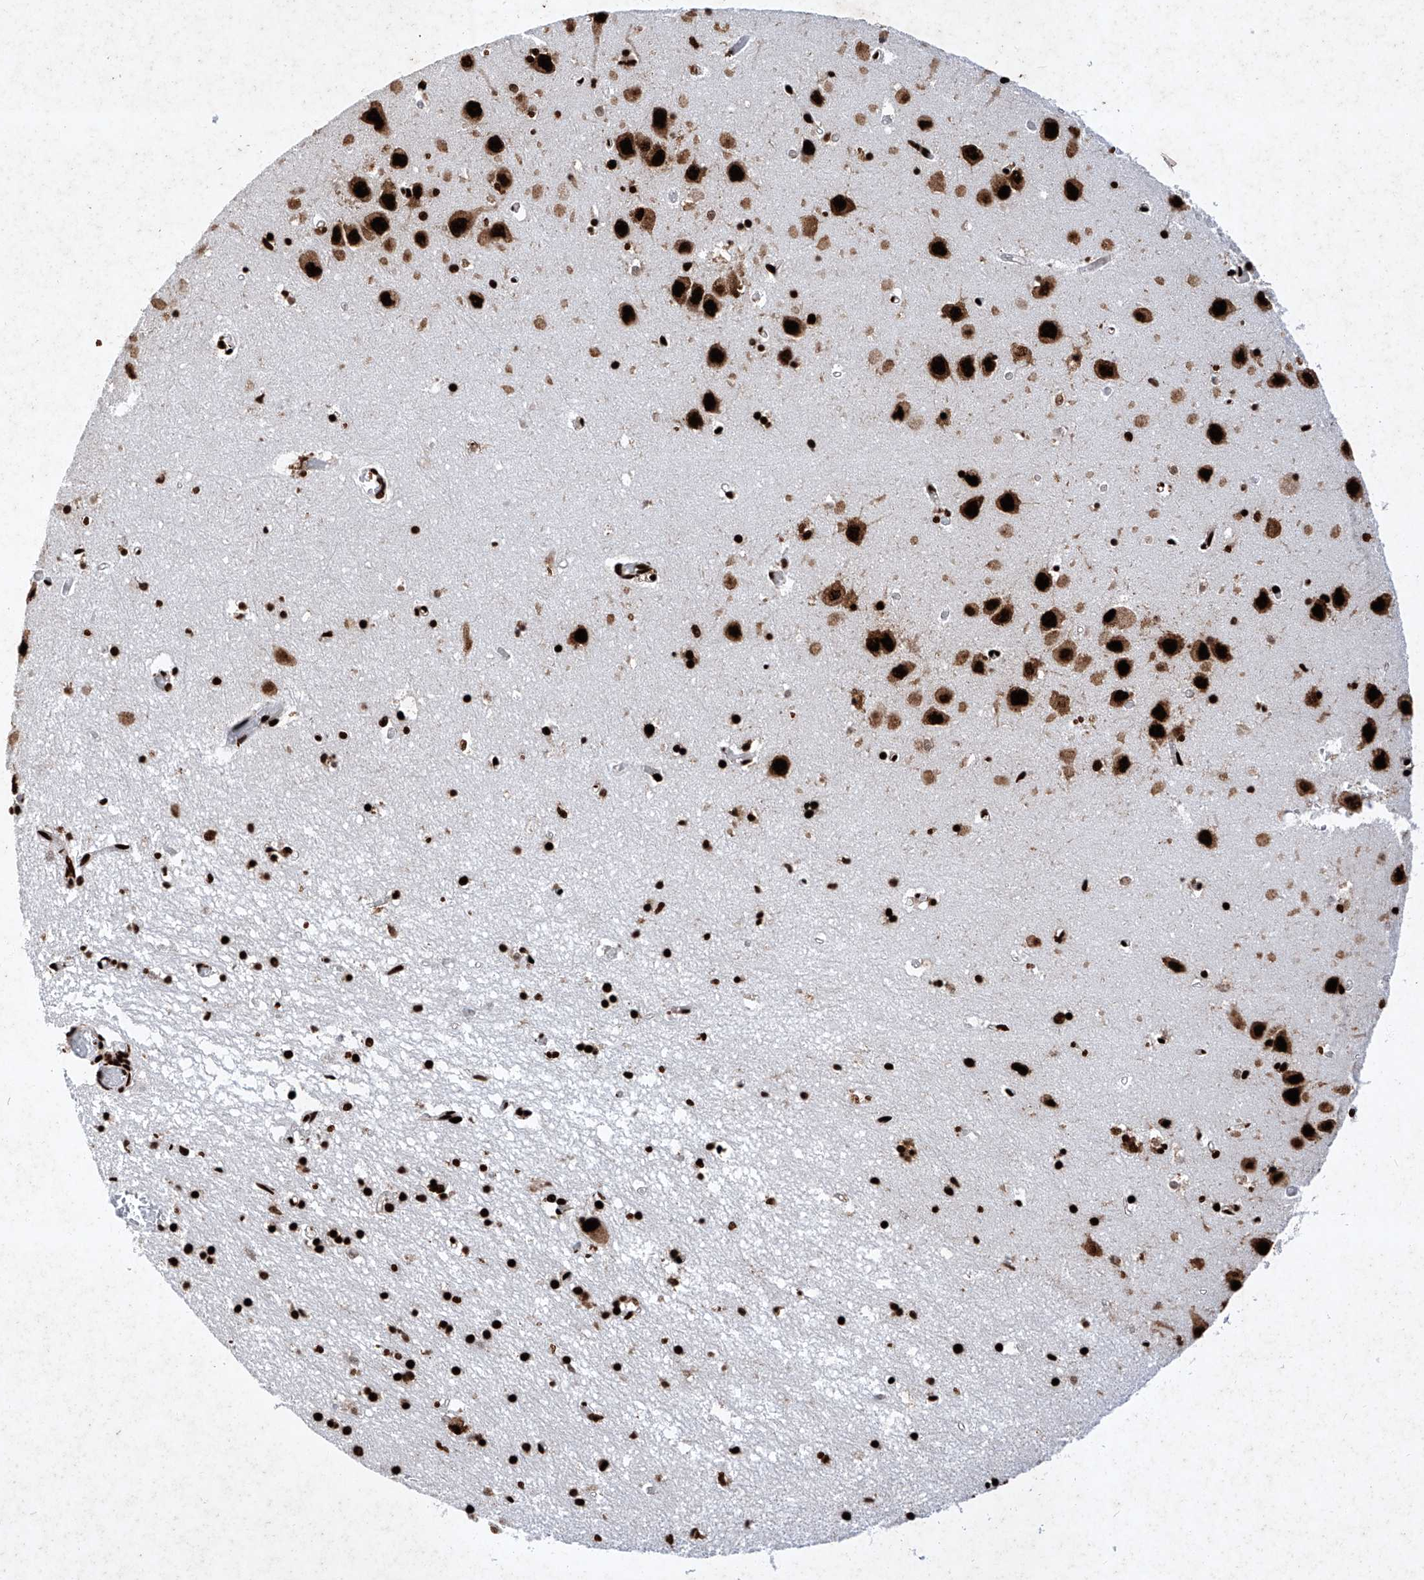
{"staining": {"intensity": "strong", "quantity": ">75%", "location": "nuclear"}, "tissue": "hippocampus", "cell_type": "Glial cells", "image_type": "normal", "snomed": [{"axis": "morphology", "description": "Normal tissue, NOS"}, {"axis": "topography", "description": "Hippocampus"}], "caption": "Immunohistochemical staining of unremarkable hippocampus exhibits strong nuclear protein staining in approximately >75% of glial cells.", "gene": "SRSF6", "patient": {"sex": "male", "age": 70}}